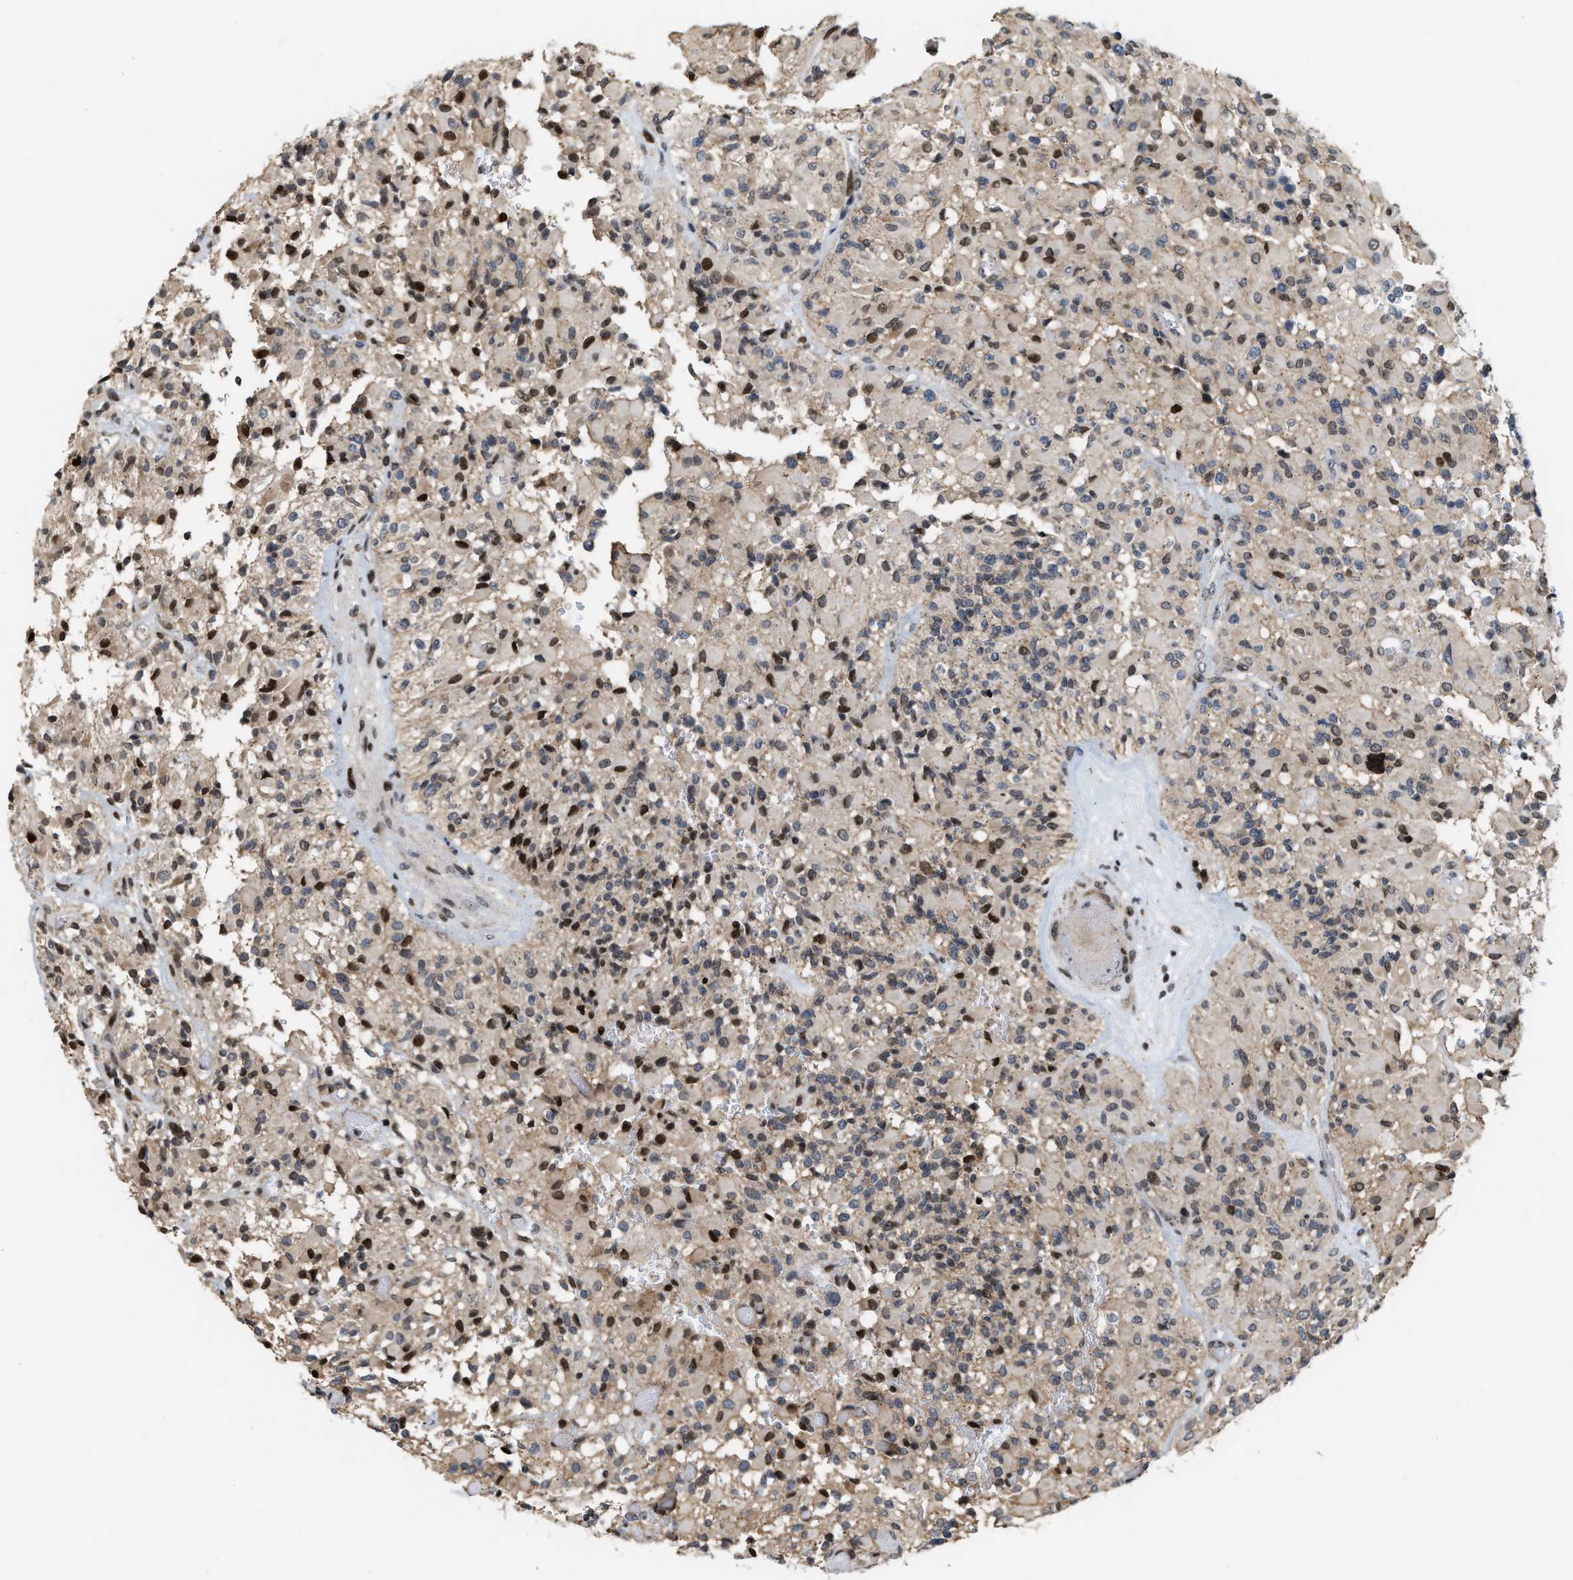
{"staining": {"intensity": "moderate", "quantity": "<25%", "location": "nuclear"}, "tissue": "glioma", "cell_type": "Tumor cells", "image_type": "cancer", "snomed": [{"axis": "morphology", "description": "Glioma, malignant, High grade"}, {"axis": "topography", "description": "Brain"}], "caption": "Immunohistochemical staining of human malignant glioma (high-grade) exhibits low levels of moderate nuclear protein expression in about <25% of tumor cells.", "gene": "PDZD2", "patient": {"sex": "male", "age": 71}}